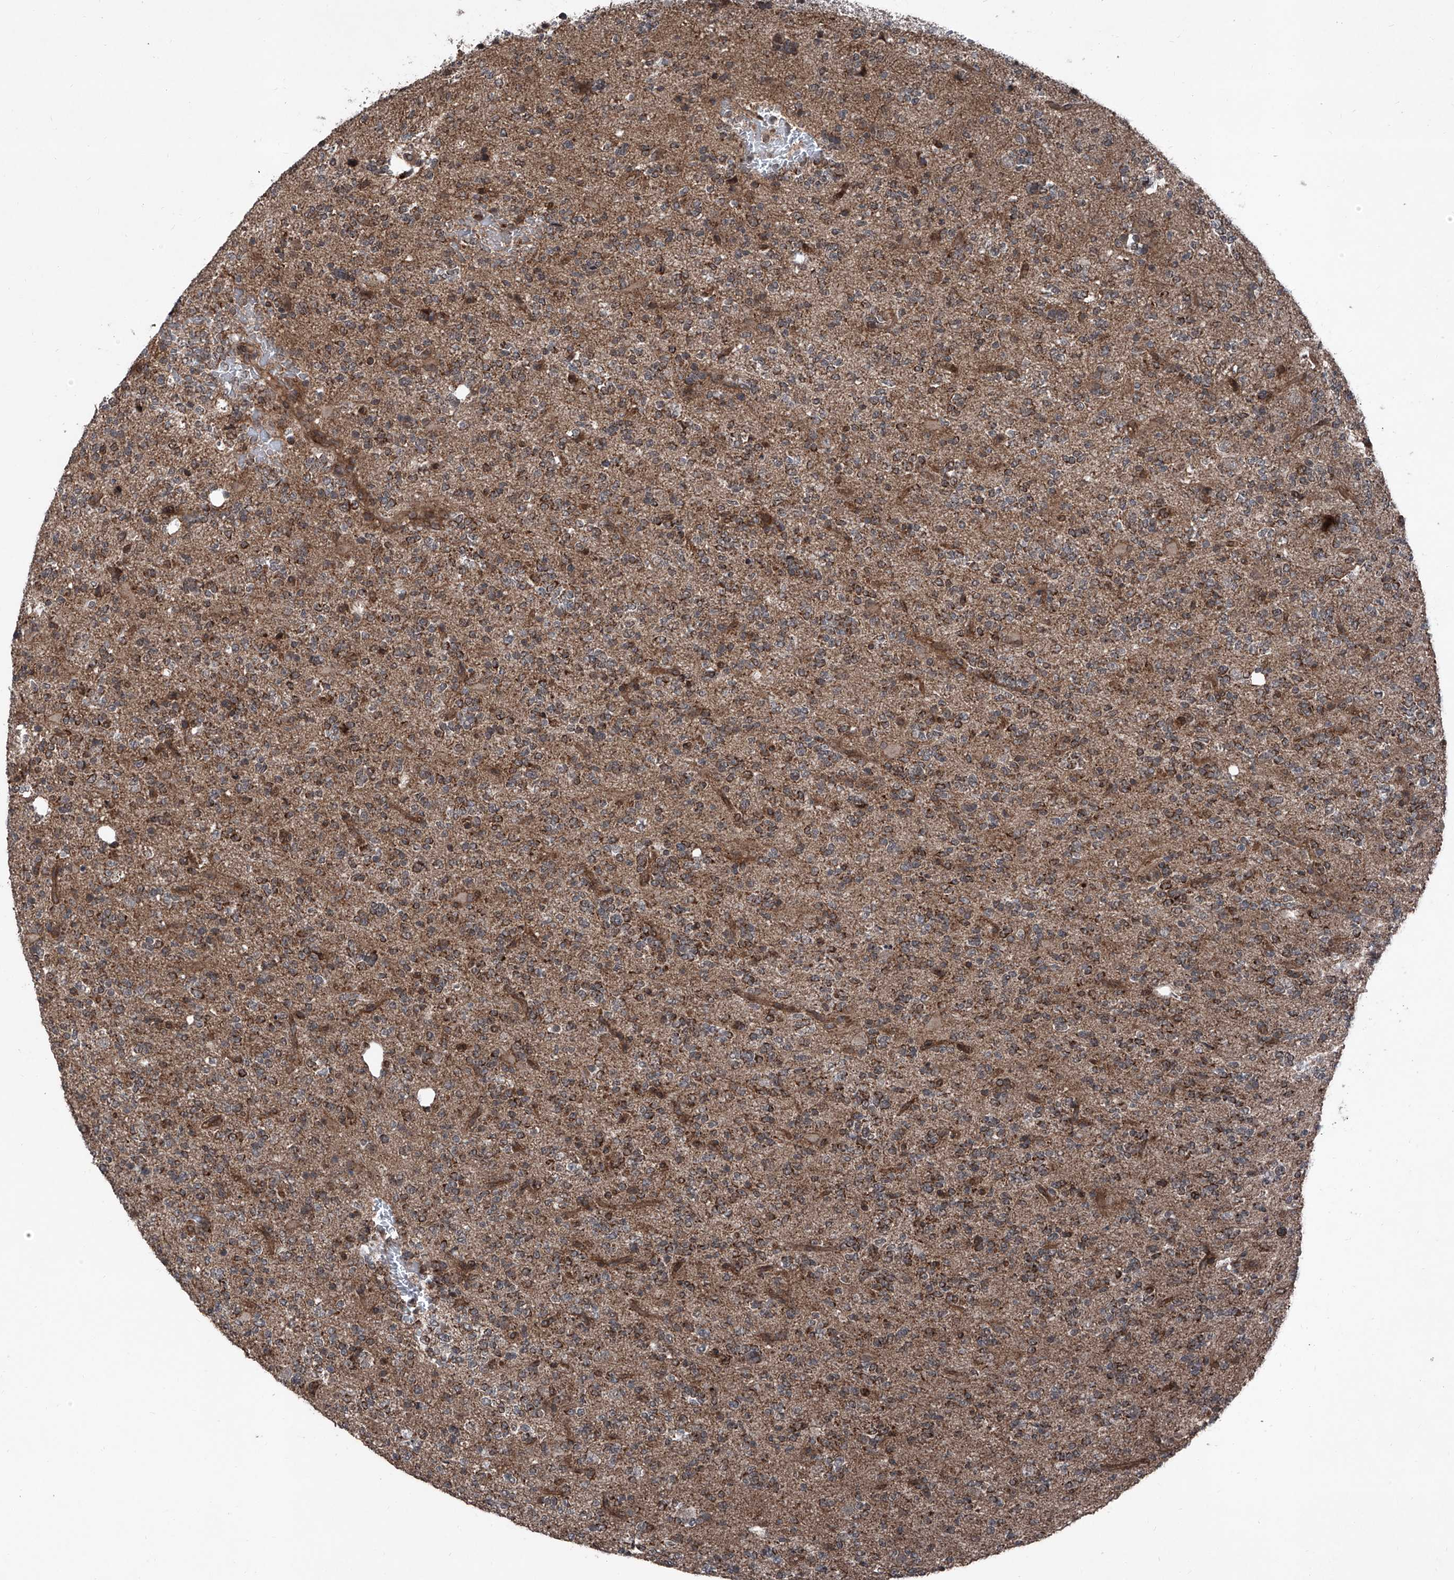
{"staining": {"intensity": "moderate", "quantity": ">75%", "location": "cytoplasmic/membranous"}, "tissue": "glioma", "cell_type": "Tumor cells", "image_type": "cancer", "snomed": [{"axis": "morphology", "description": "Glioma, malignant, High grade"}, {"axis": "topography", "description": "Brain"}], "caption": "Protein staining of glioma tissue shows moderate cytoplasmic/membranous expression in approximately >75% of tumor cells. The staining is performed using DAB (3,3'-diaminobenzidine) brown chromogen to label protein expression. The nuclei are counter-stained blue using hematoxylin.", "gene": "COA7", "patient": {"sex": "female", "age": 62}}